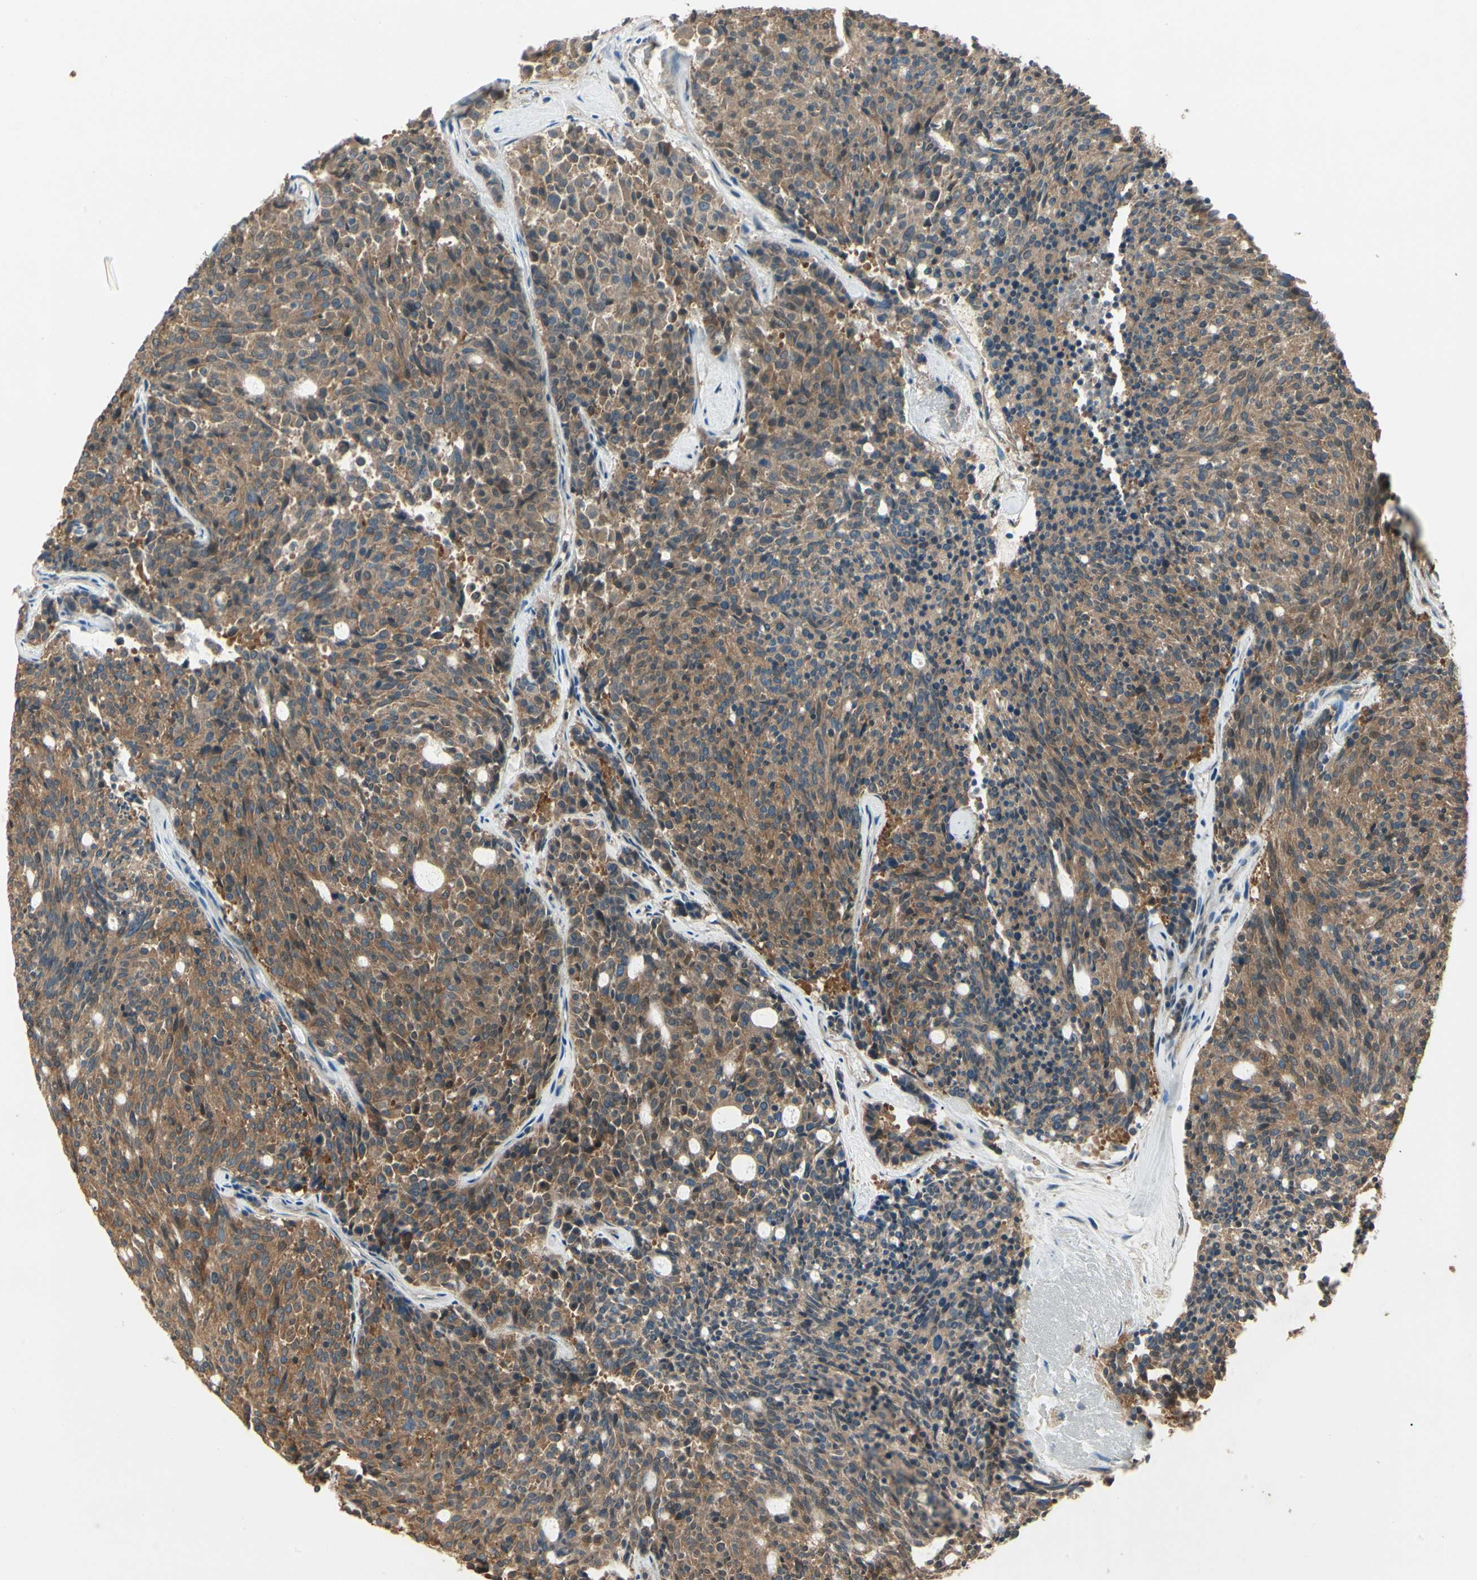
{"staining": {"intensity": "moderate", "quantity": ">75%", "location": "cytoplasmic/membranous"}, "tissue": "carcinoid", "cell_type": "Tumor cells", "image_type": "cancer", "snomed": [{"axis": "morphology", "description": "Carcinoid, malignant, NOS"}, {"axis": "topography", "description": "Pancreas"}], "caption": "This image shows immunohistochemistry staining of human malignant carcinoid, with medium moderate cytoplasmic/membranous positivity in approximately >75% of tumor cells.", "gene": "CCT7", "patient": {"sex": "female", "age": 54}}